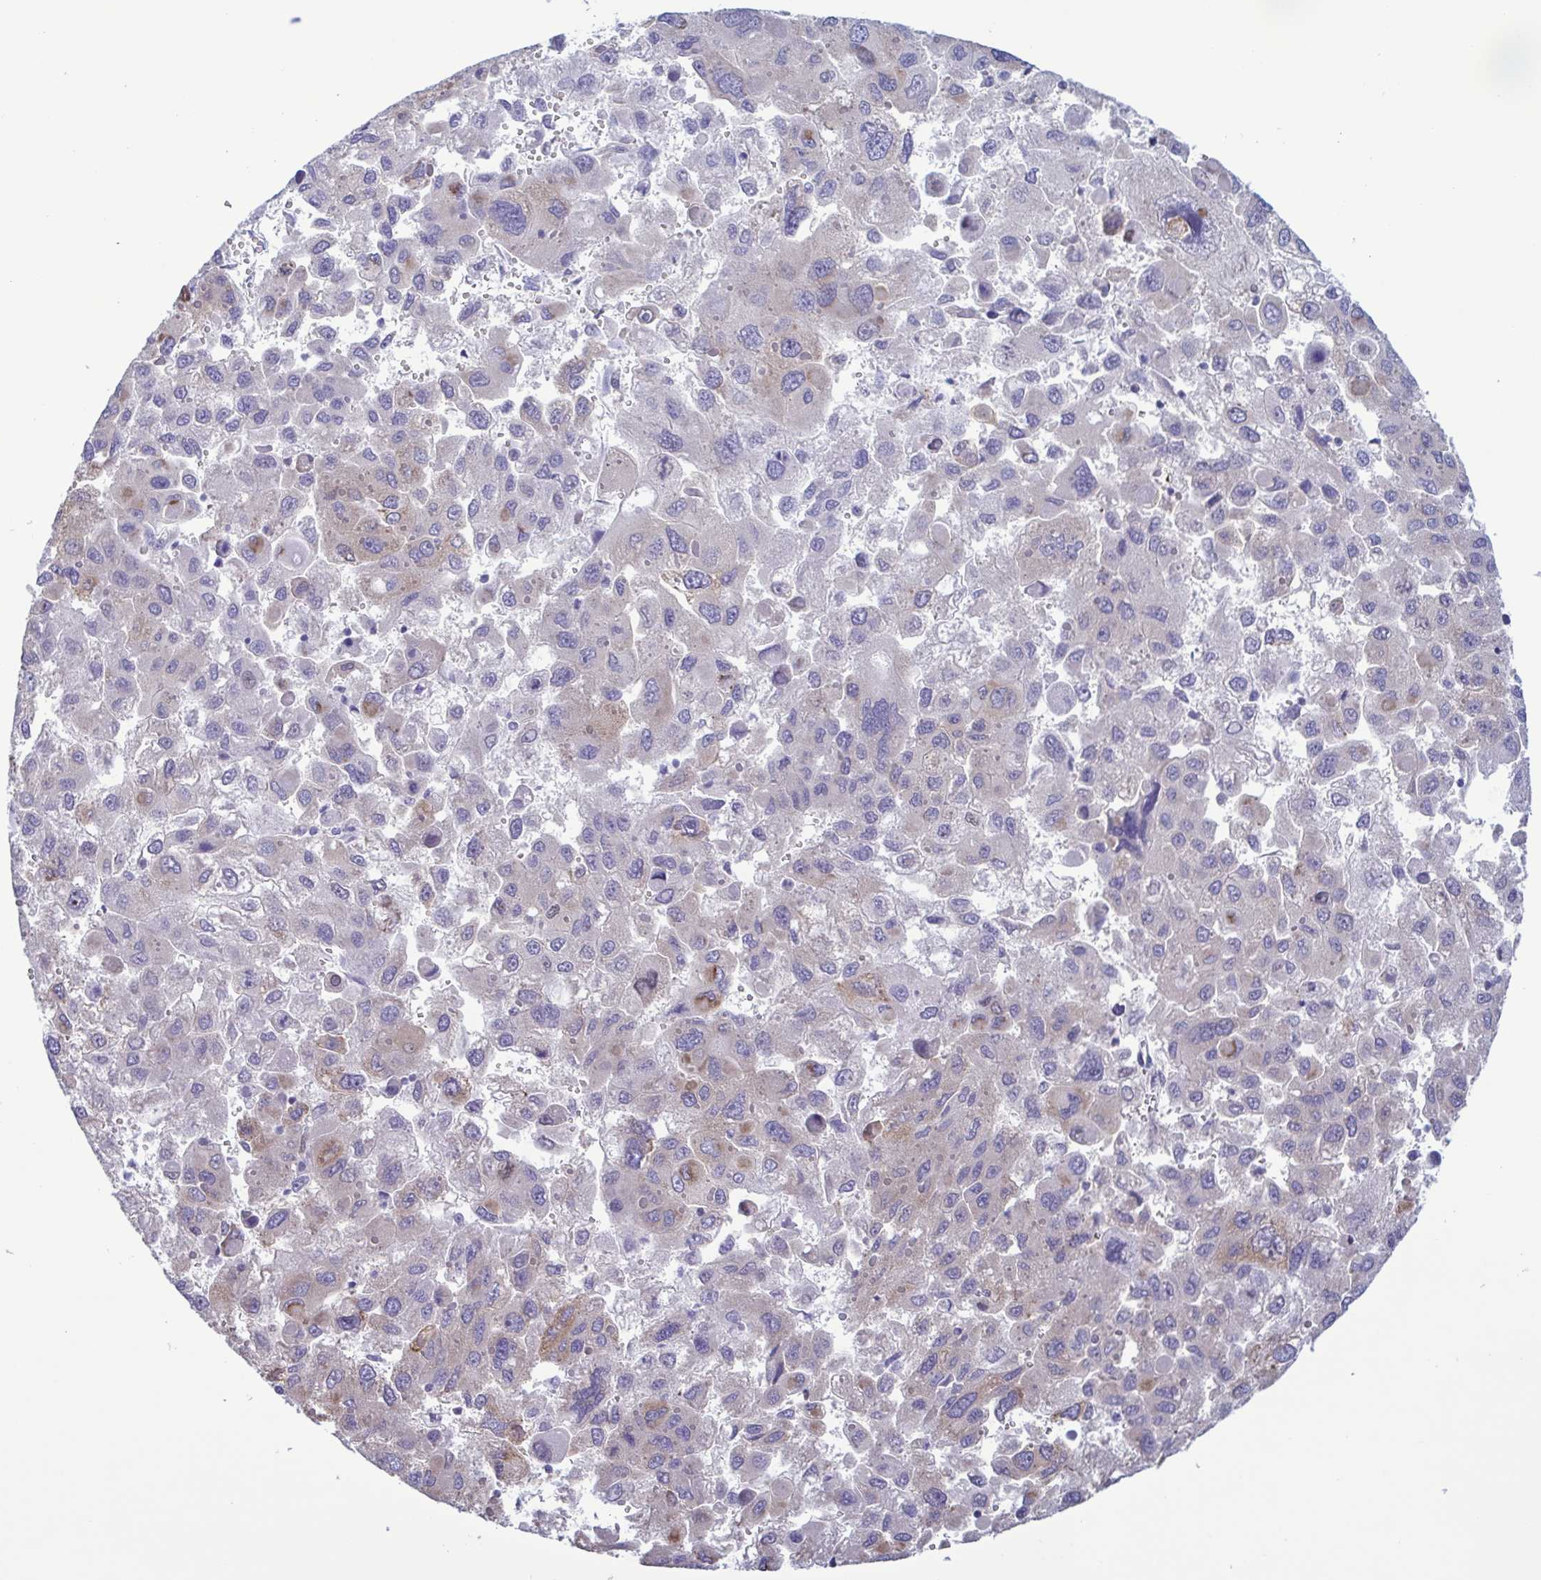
{"staining": {"intensity": "negative", "quantity": "none", "location": "none"}, "tissue": "liver cancer", "cell_type": "Tumor cells", "image_type": "cancer", "snomed": [{"axis": "morphology", "description": "Carcinoma, Hepatocellular, NOS"}, {"axis": "topography", "description": "Liver"}], "caption": "Hepatocellular carcinoma (liver) was stained to show a protein in brown. There is no significant expression in tumor cells.", "gene": "TNNI3", "patient": {"sex": "female", "age": 41}}